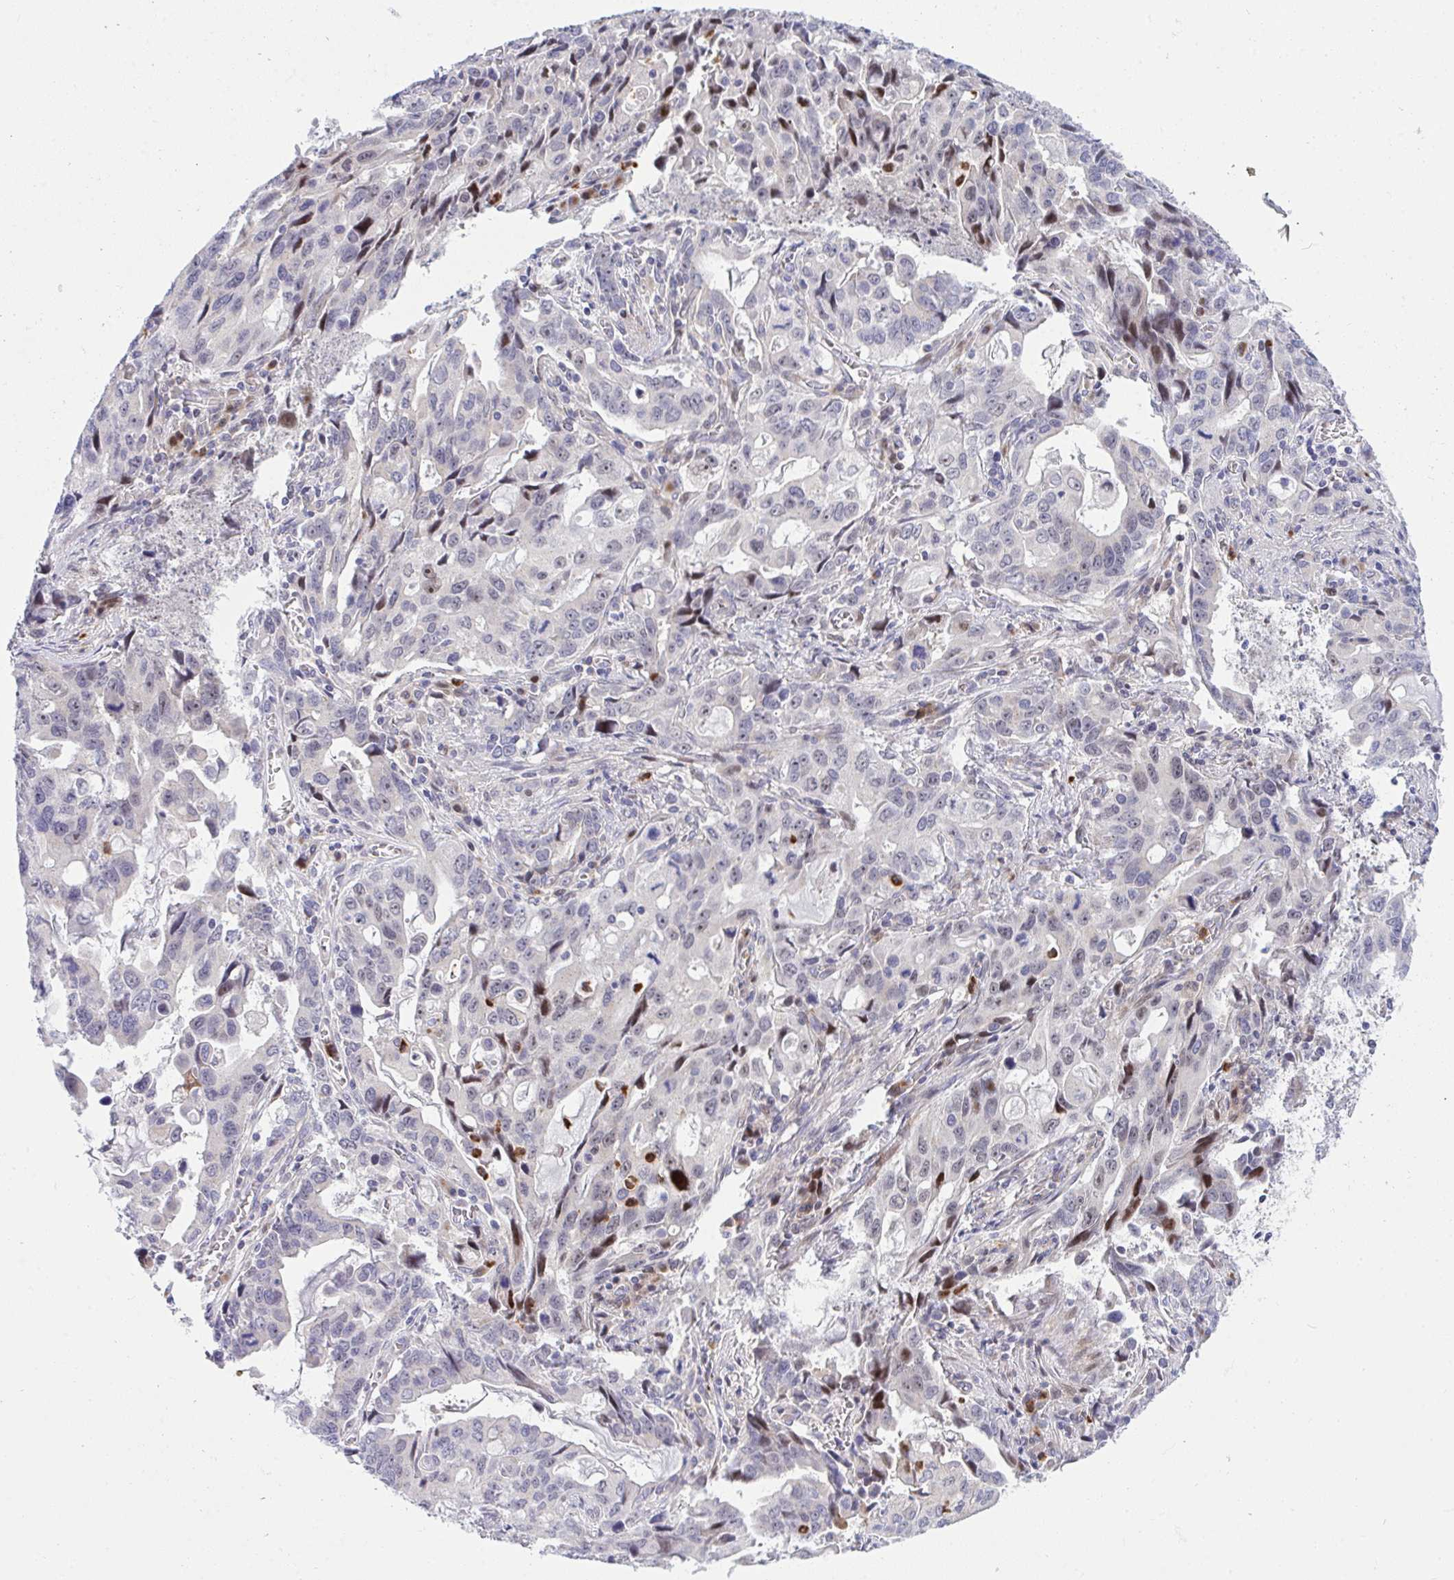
{"staining": {"intensity": "negative", "quantity": "none", "location": "none"}, "tissue": "stomach cancer", "cell_type": "Tumor cells", "image_type": "cancer", "snomed": [{"axis": "morphology", "description": "Adenocarcinoma, NOS"}, {"axis": "topography", "description": "Stomach, upper"}], "caption": "The immunohistochemistry (IHC) micrograph has no significant positivity in tumor cells of adenocarcinoma (stomach) tissue. The staining is performed using DAB brown chromogen with nuclei counter-stained in using hematoxylin.", "gene": "ZNF554", "patient": {"sex": "male", "age": 85}}